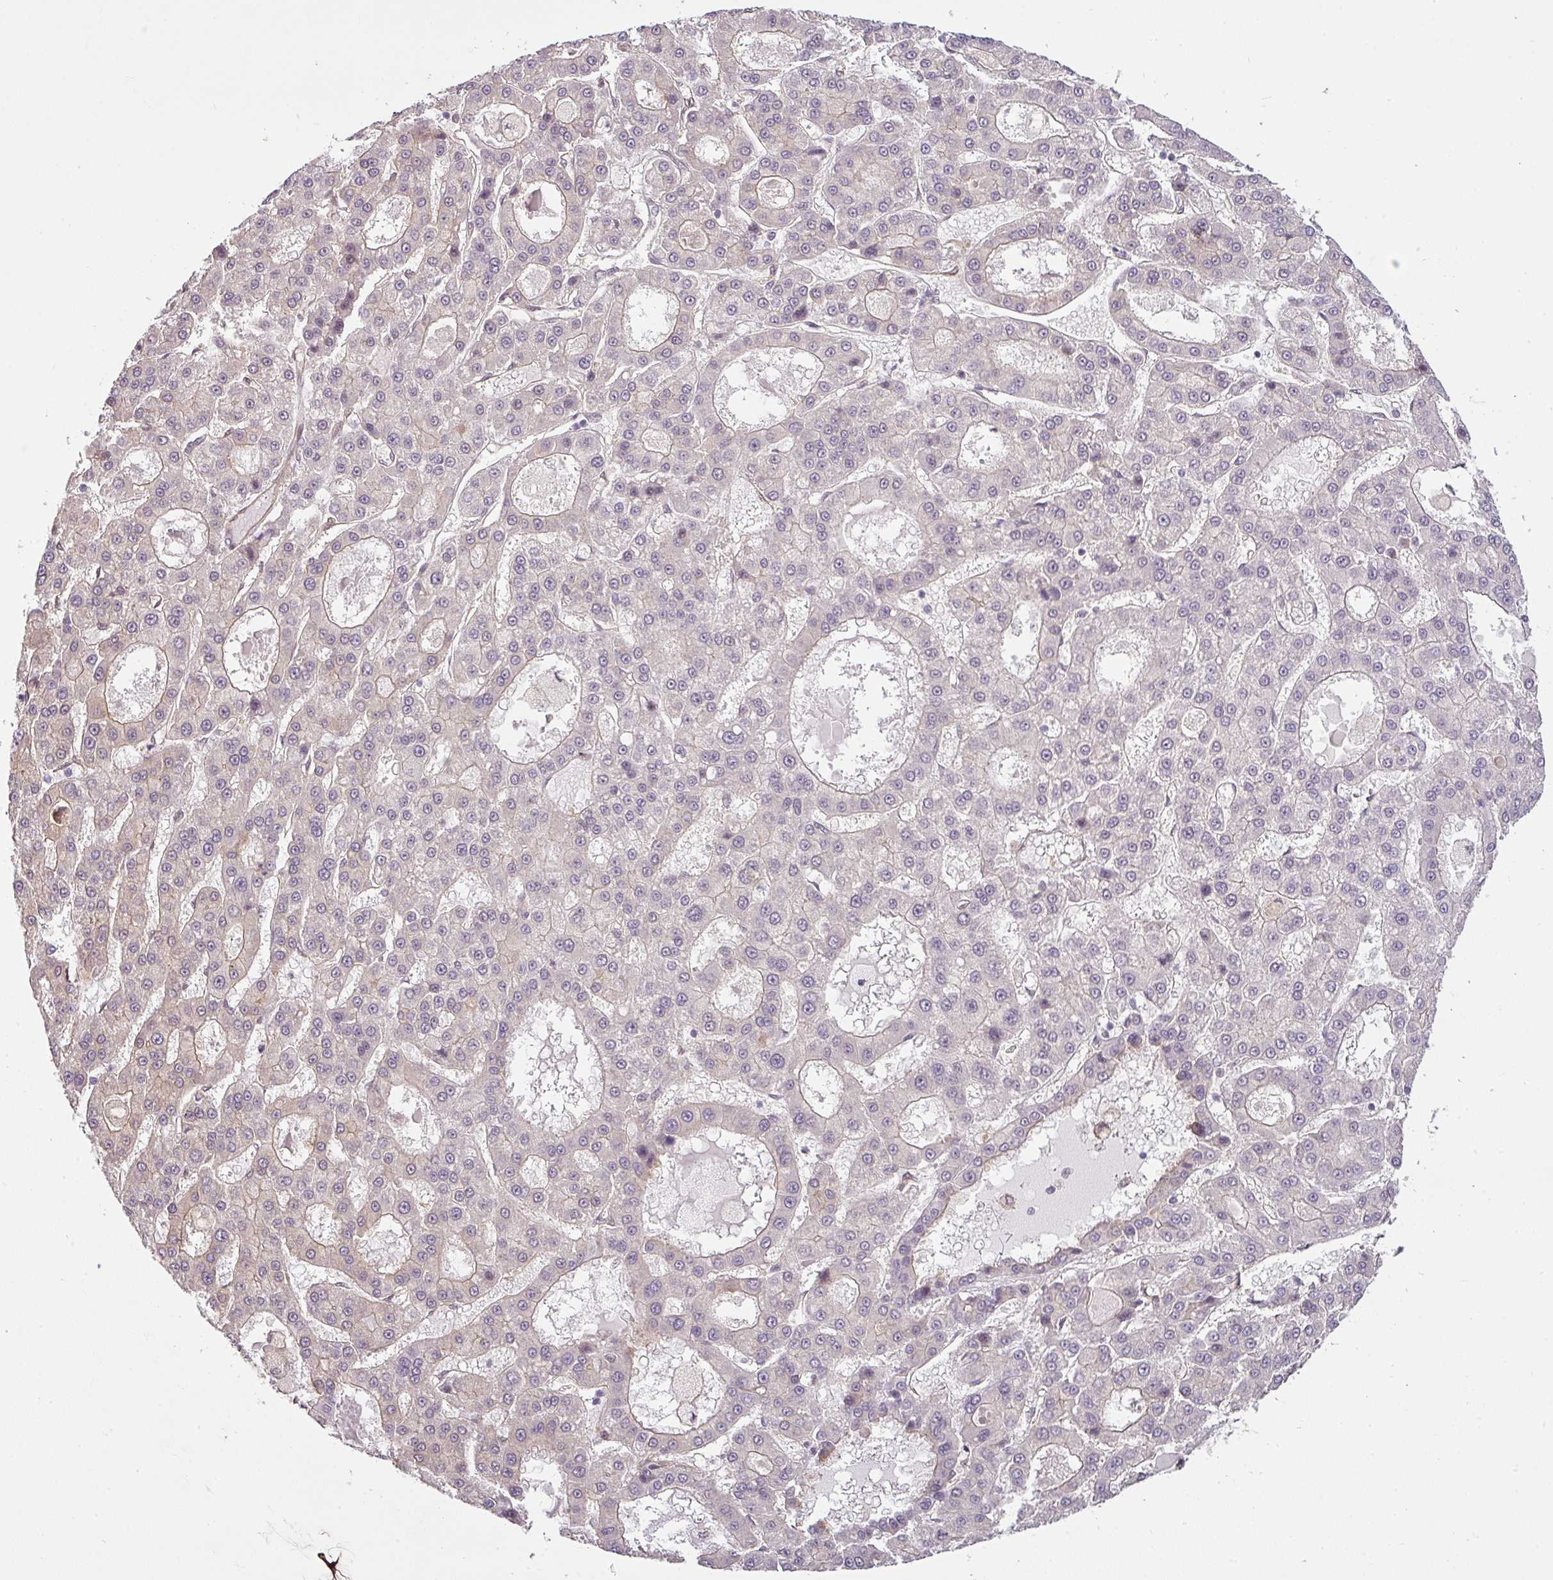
{"staining": {"intensity": "negative", "quantity": "none", "location": "none"}, "tissue": "liver cancer", "cell_type": "Tumor cells", "image_type": "cancer", "snomed": [{"axis": "morphology", "description": "Carcinoma, Hepatocellular, NOS"}, {"axis": "topography", "description": "Liver"}], "caption": "A high-resolution micrograph shows immunohistochemistry staining of hepatocellular carcinoma (liver), which demonstrates no significant expression in tumor cells.", "gene": "ANKRD18A", "patient": {"sex": "male", "age": 70}}